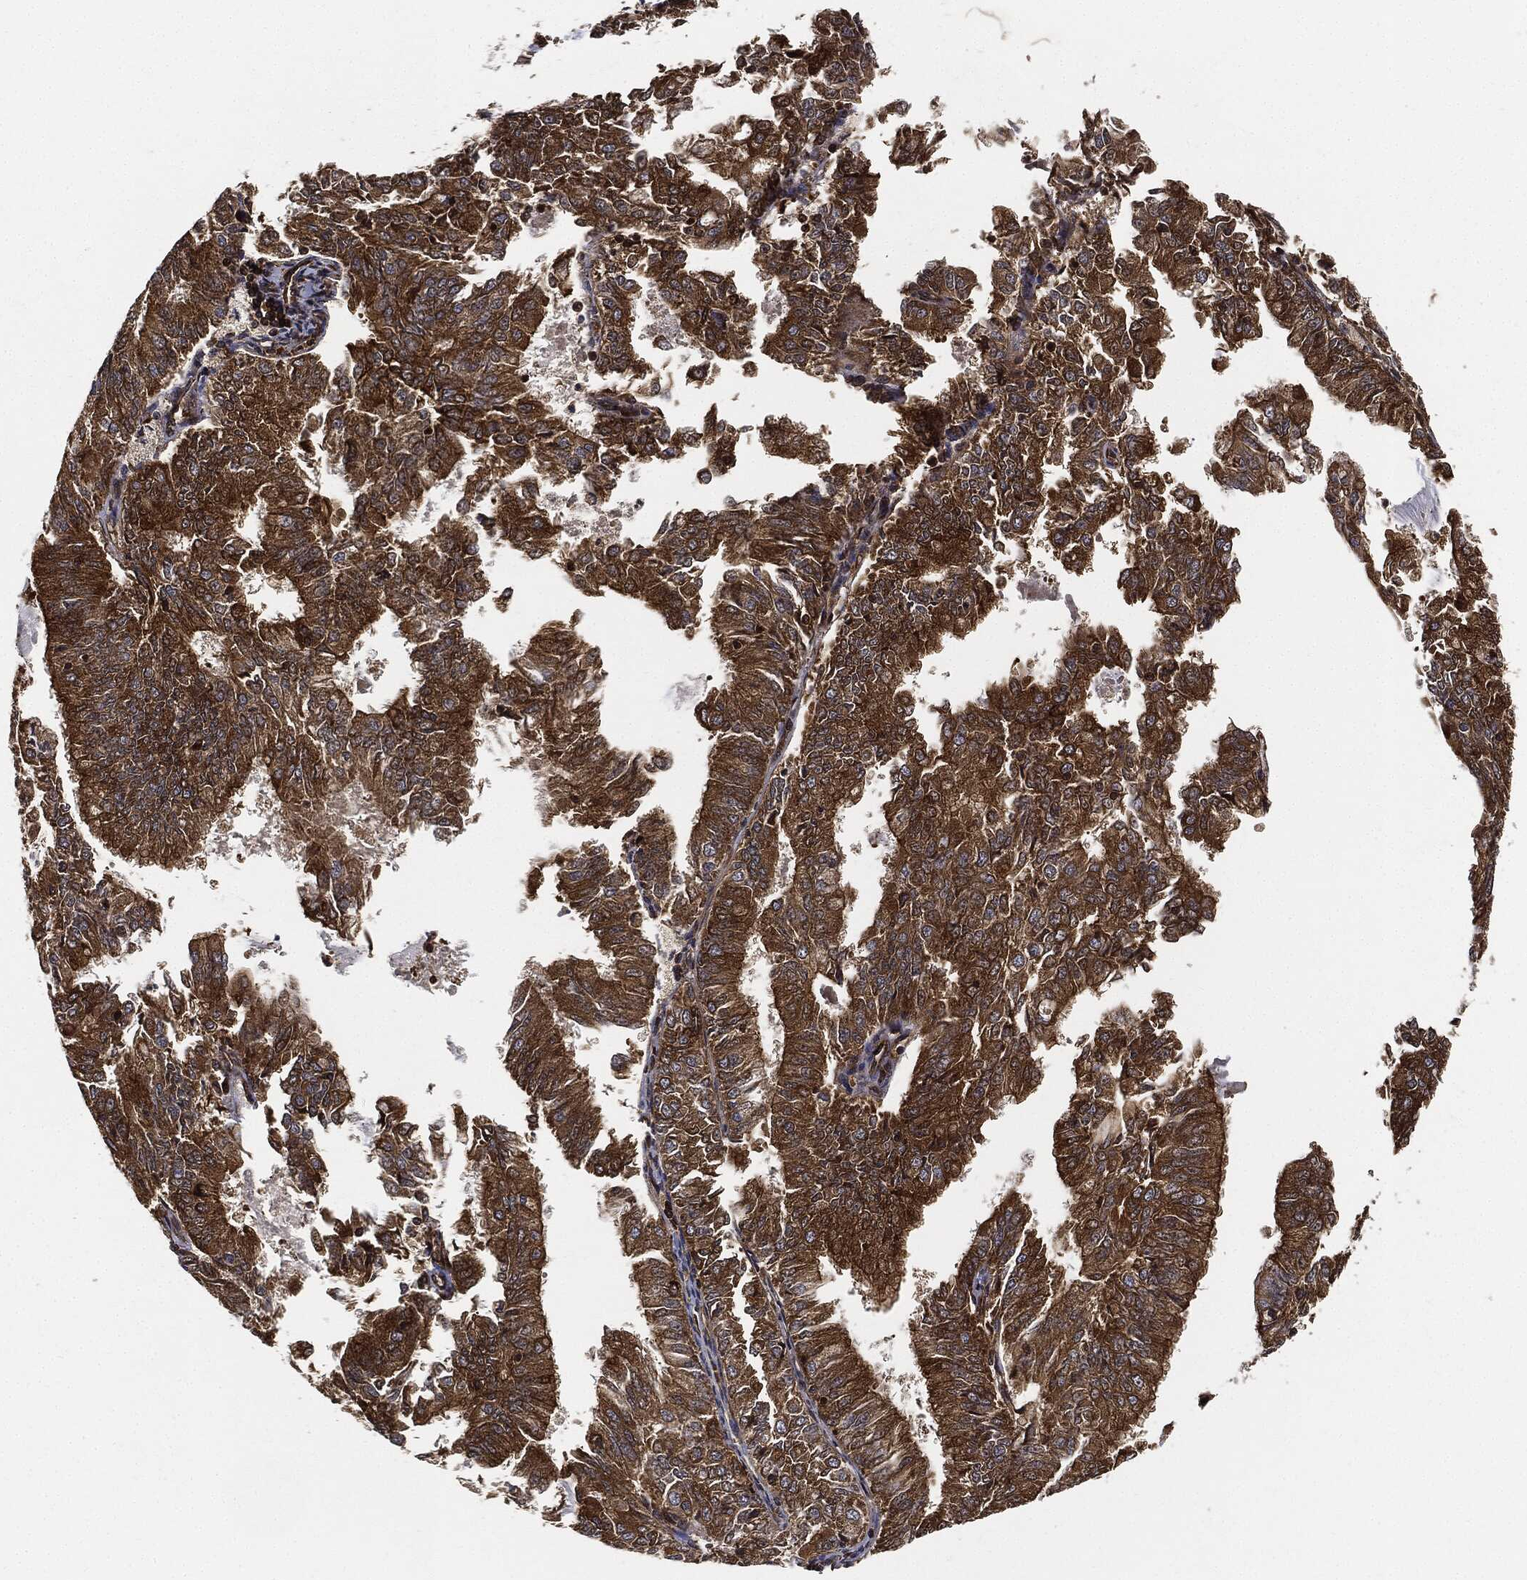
{"staining": {"intensity": "strong", "quantity": ">75%", "location": "cytoplasmic/membranous"}, "tissue": "endometrial cancer", "cell_type": "Tumor cells", "image_type": "cancer", "snomed": [{"axis": "morphology", "description": "Adenocarcinoma, NOS"}, {"axis": "topography", "description": "Endometrium"}], "caption": "Endometrial cancer (adenocarcinoma) stained with DAB IHC displays high levels of strong cytoplasmic/membranous positivity in about >75% of tumor cells.", "gene": "CEP290", "patient": {"sex": "female", "age": 57}}